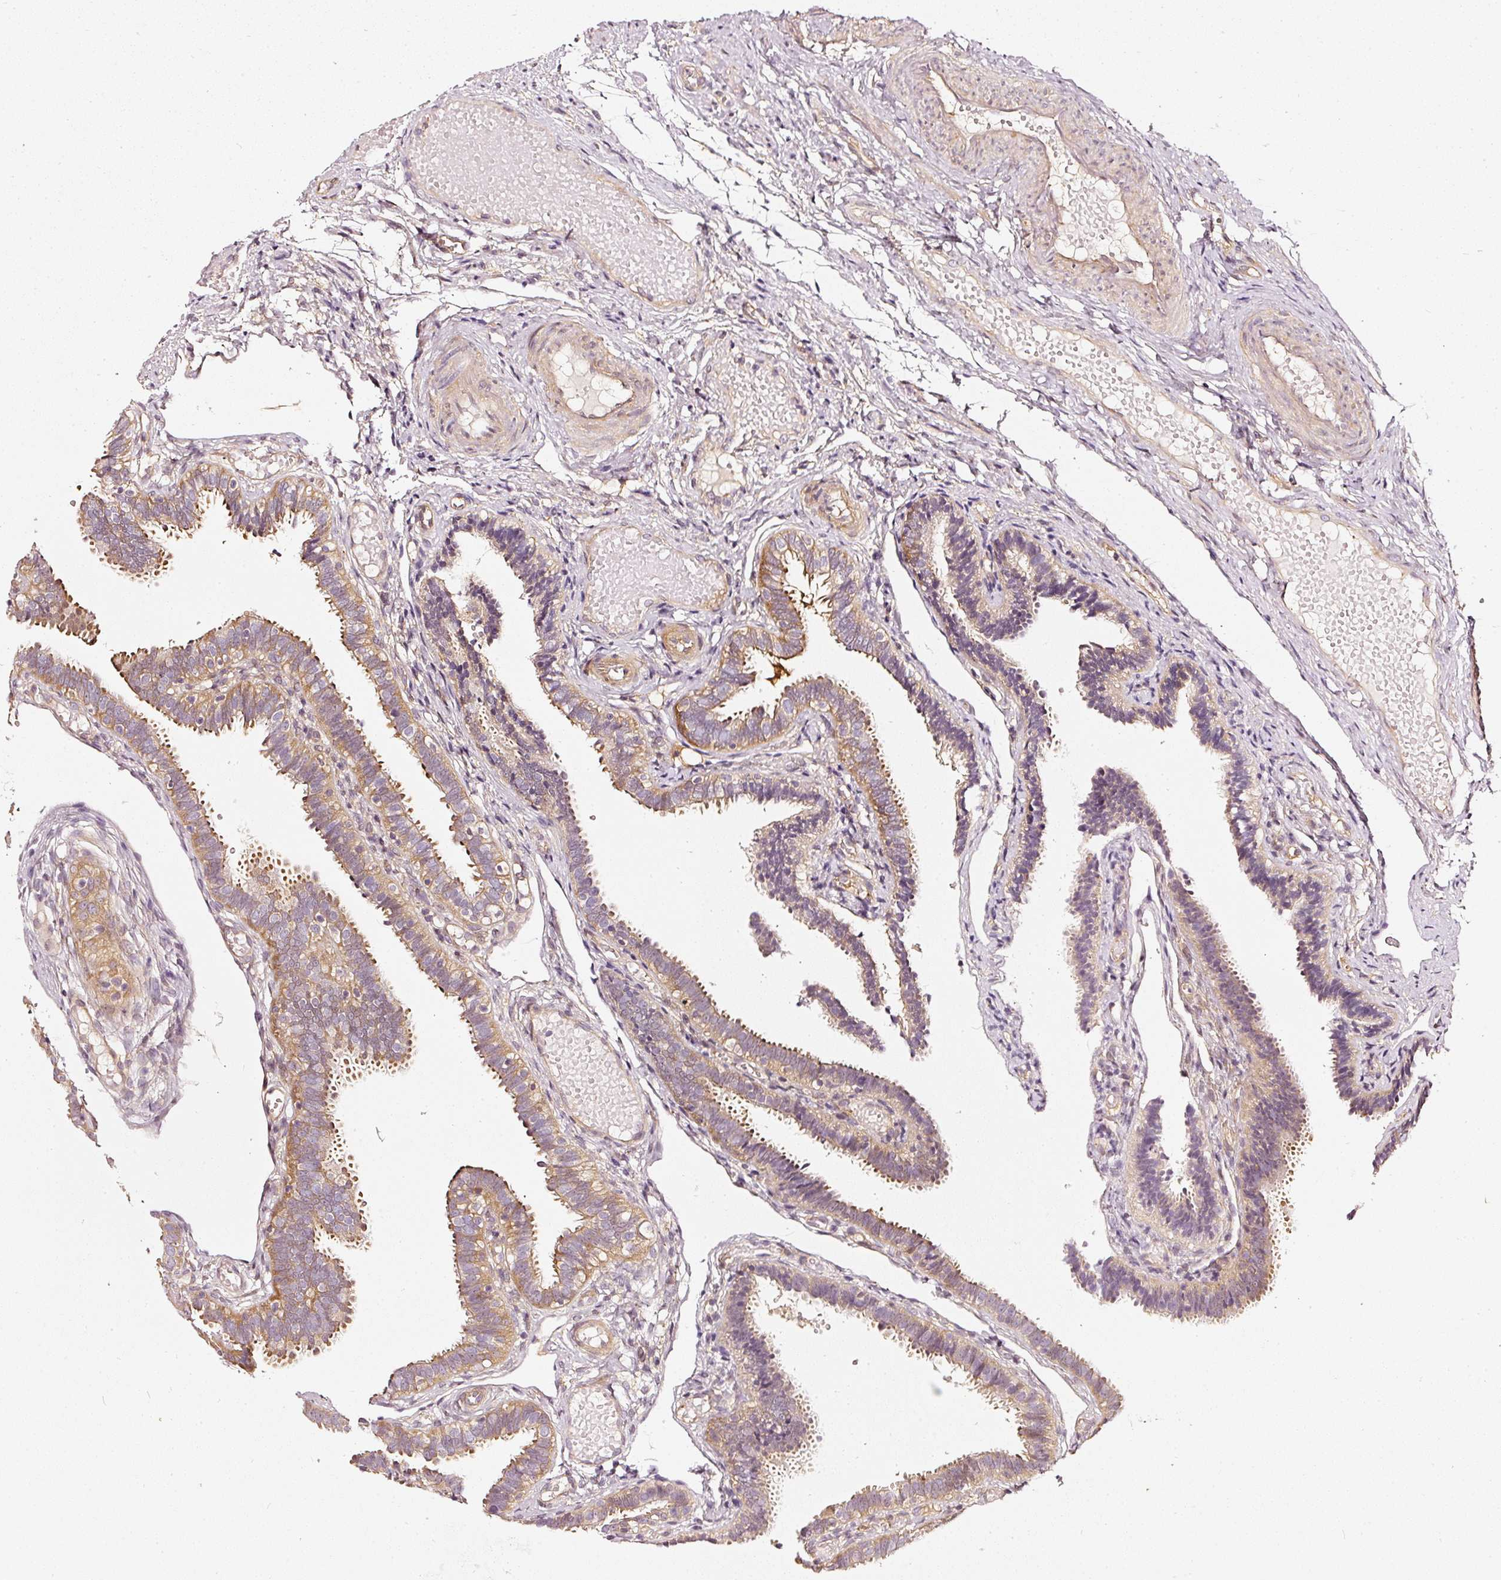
{"staining": {"intensity": "strong", "quantity": ">75%", "location": "cytoplasmic/membranous"}, "tissue": "fallopian tube", "cell_type": "Glandular cells", "image_type": "normal", "snomed": [{"axis": "morphology", "description": "Normal tissue, NOS"}, {"axis": "topography", "description": "Fallopian tube"}], "caption": "Brown immunohistochemical staining in unremarkable human fallopian tube displays strong cytoplasmic/membranous positivity in about >75% of glandular cells.", "gene": "ASMTL", "patient": {"sex": "female", "age": 37}}